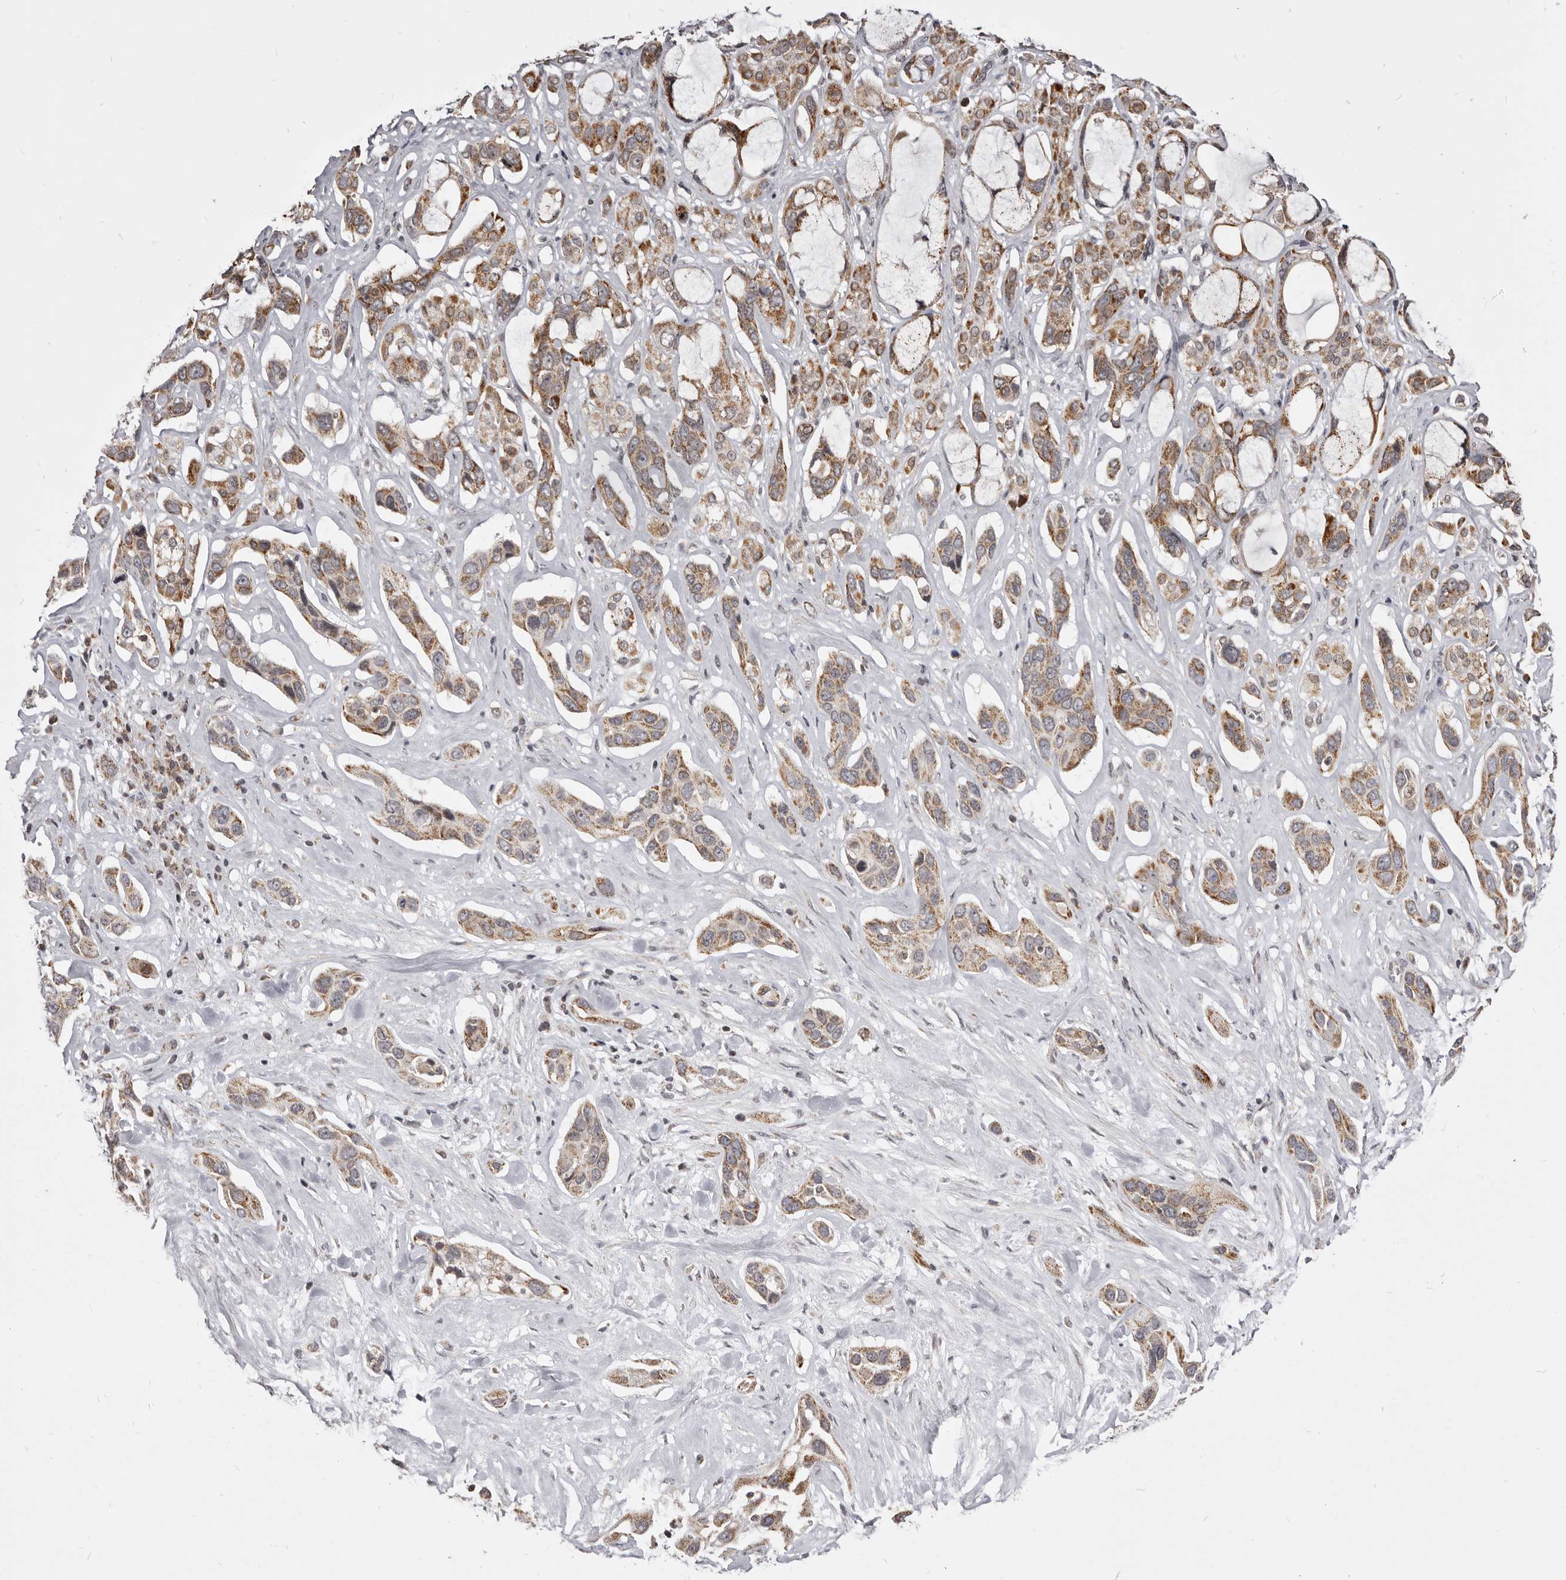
{"staining": {"intensity": "moderate", "quantity": ">75%", "location": "cytoplasmic/membranous"}, "tissue": "pancreatic cancer", "cell_type": "Tumor cells", "image_type": "cancer", "snomed": [{"axis": "morphology", "description": "Adenocarcinoma, NOS"}, {"axis": "topography", "description": "Pancreas"}], "caption": "IHC of pancreatic cancer demonstrates medium levels of moderate cytoplasmic/membranous positivity in approximately >75% of tumor cells. (DAB IHC, brown staining for protein, blue staining for nuclei).", "gene": "THUMPD1", "patient": {"sex": "female", "age": 60}}